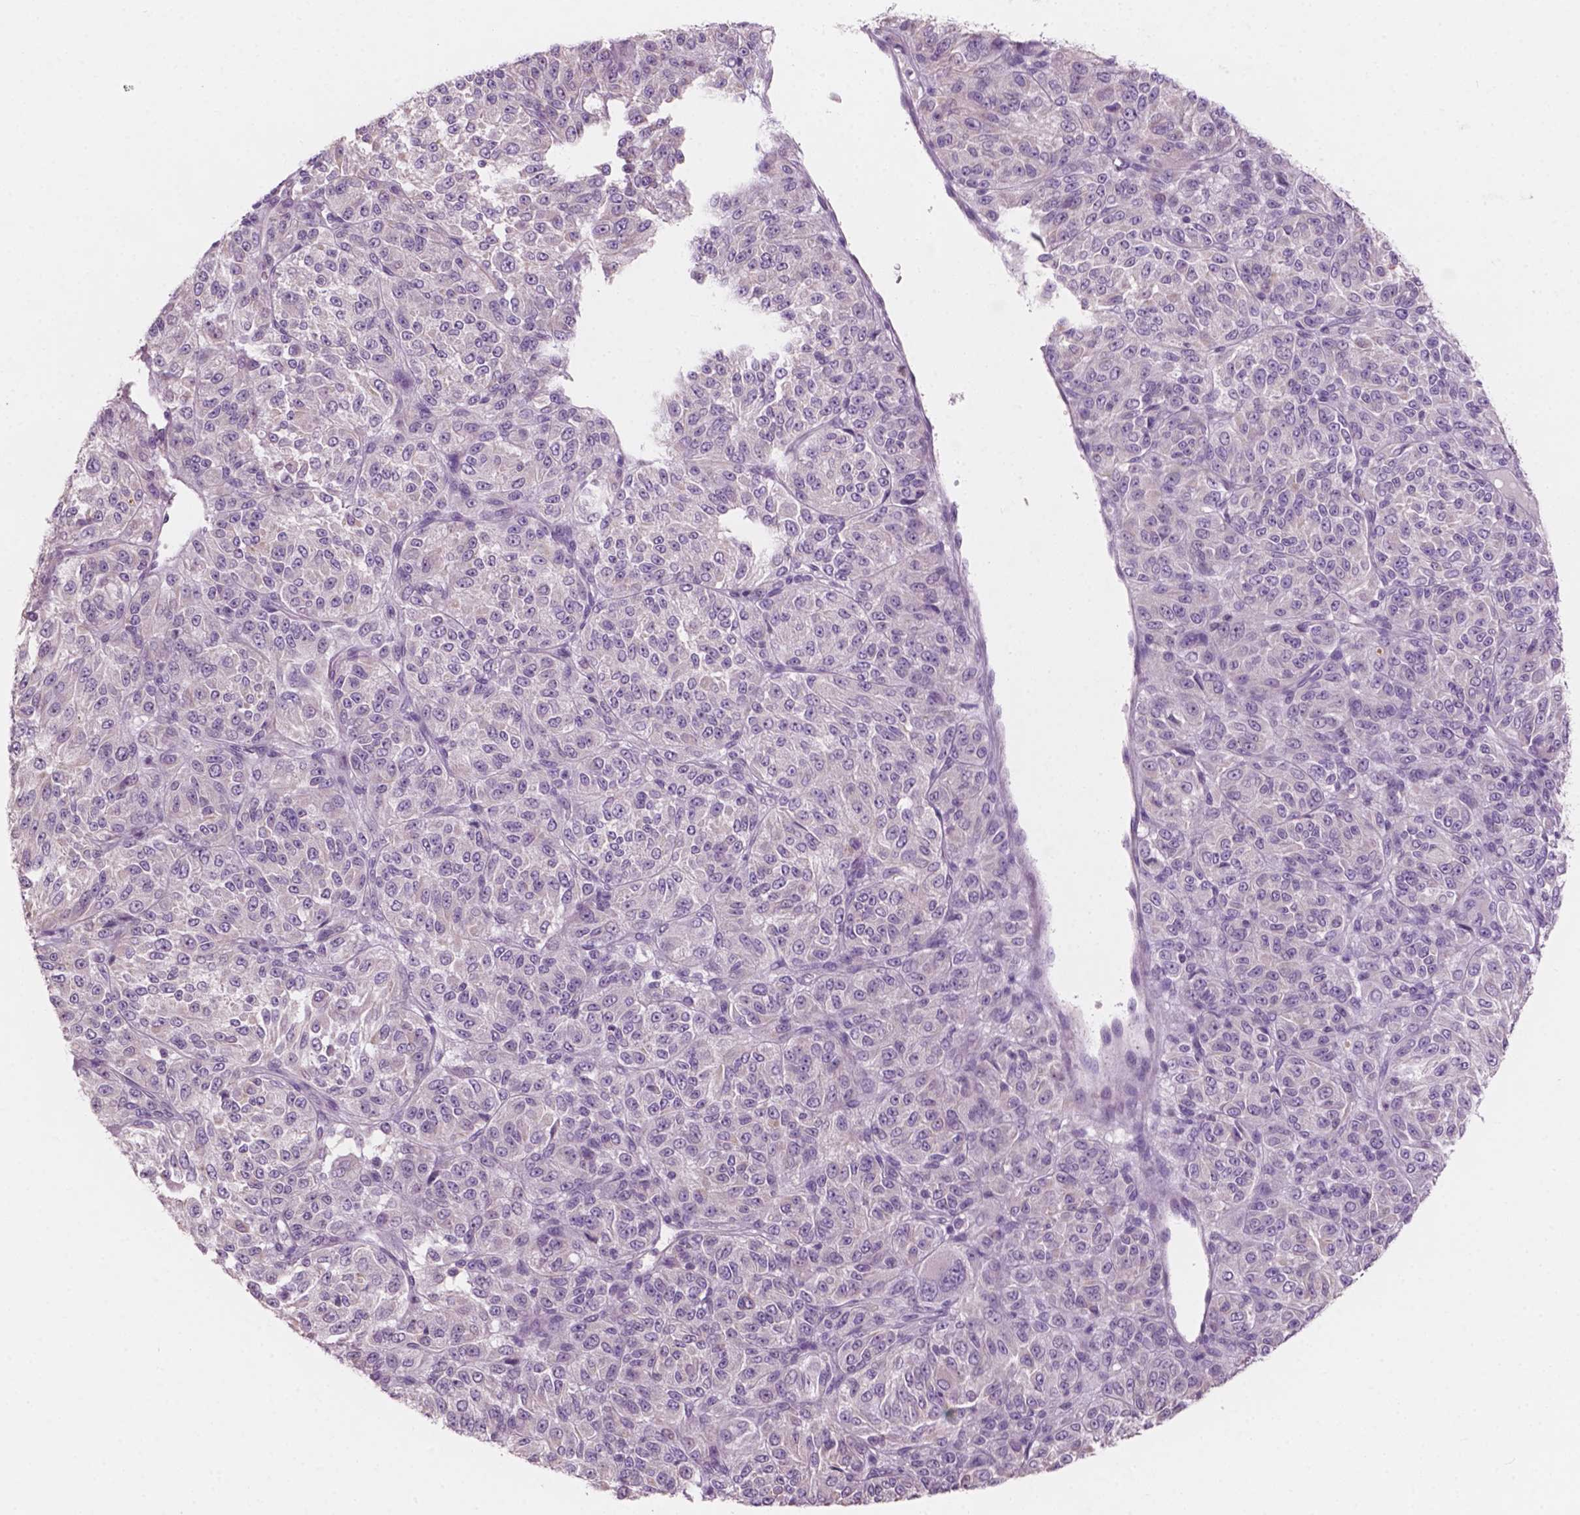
{"staining": {"intensity": "negative", "quantity": "none", "location": "none"}, "tissue": "melanoma", "cell_type": "Tumor cells", "image_type": "cancer", "snomed": [{"axis": "morphology", "description": "Malignant melanoma, Metastatic site"}, {"axis": "topography", "description": "Brain"}], "caption": "IHC image of neoplastic tissue: human melanoma stained with DAB (3,3'-diaminobenzidine) shows no significant protein positivity in tumor cells.", "gene": "AWAT1", "patient": {"sex": "female", "age": 56}}